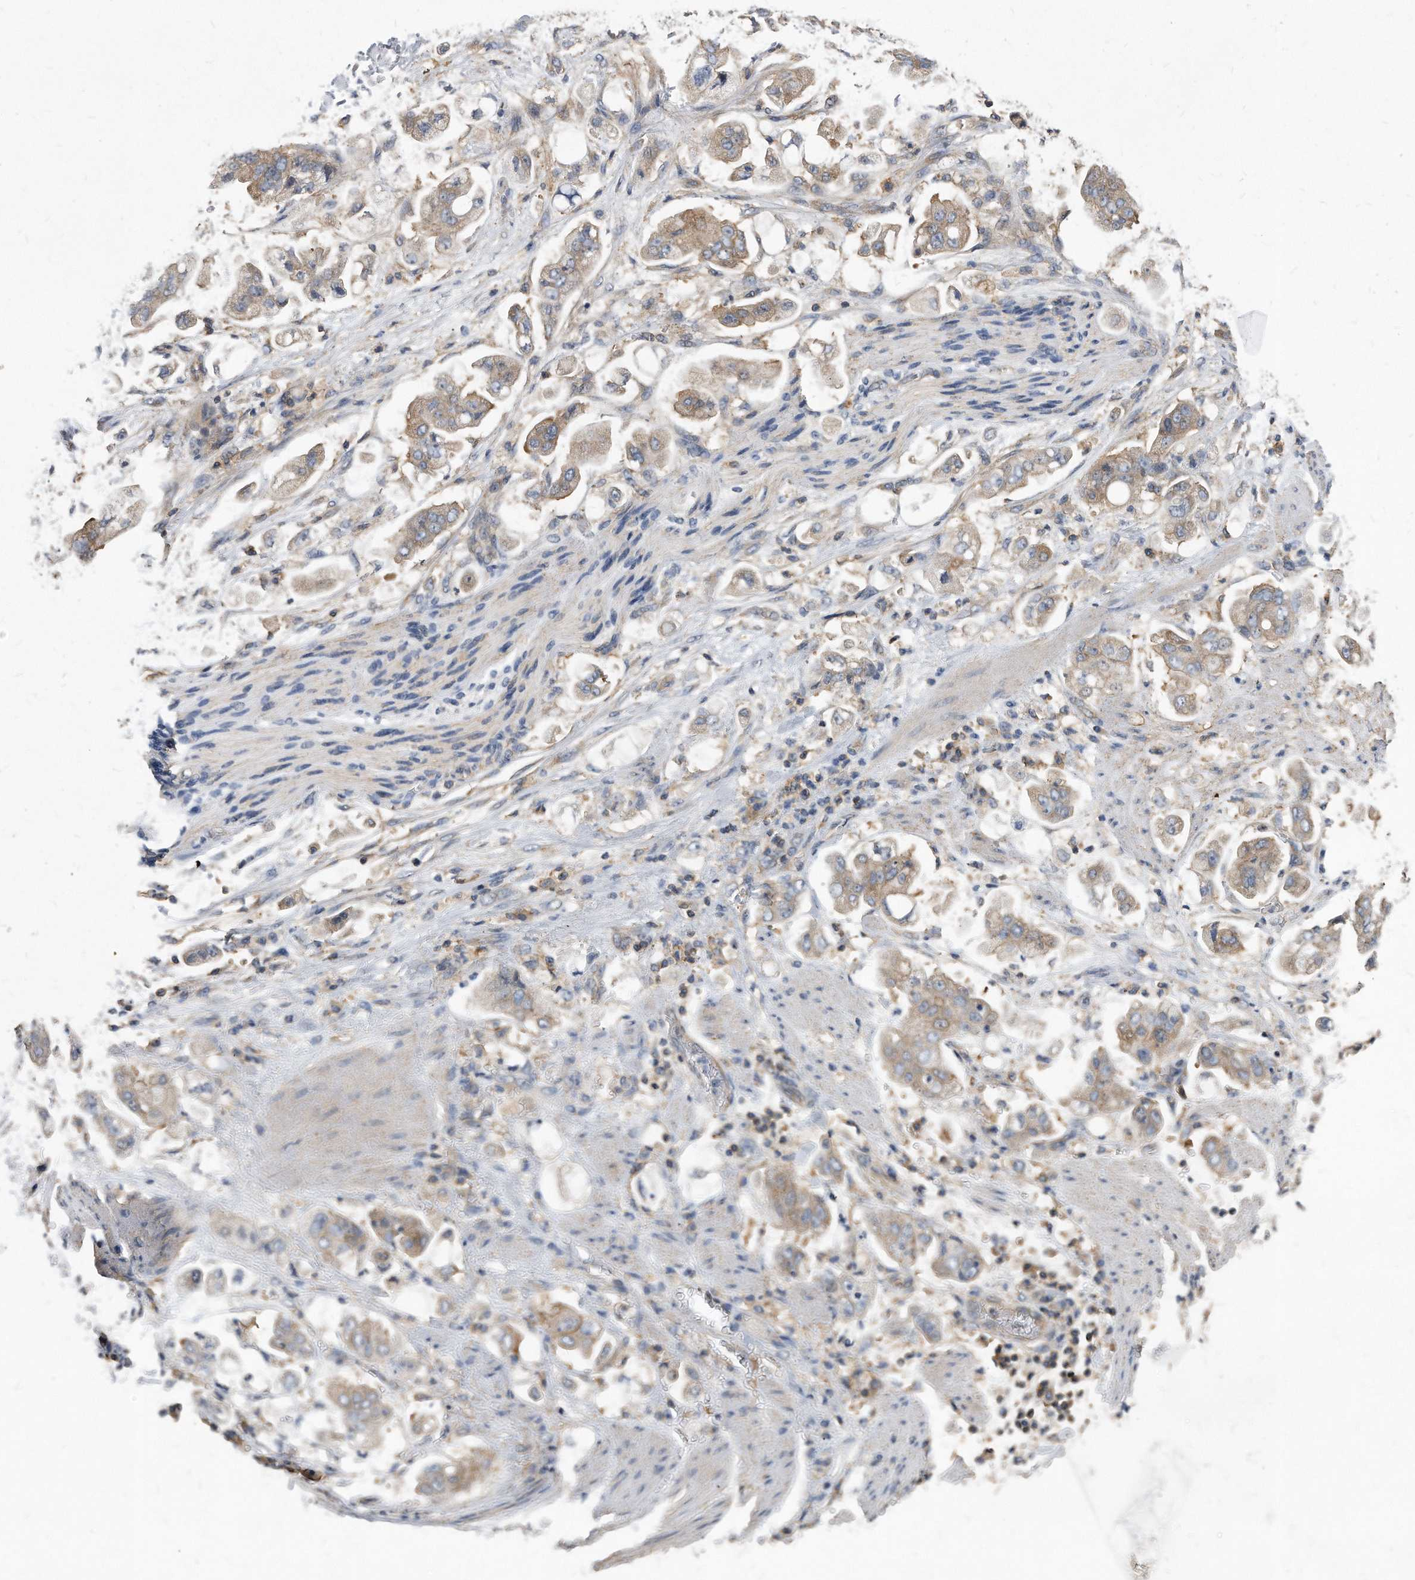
{"staining": {"intensity": "weak", "quantity": ">75%", "location": "cytoplasmic/membranous"}, "tissue": "stomach cancer", "cell_type": "Tumor cells", "image_type": "cancer", "snomed": [{"axis": "morphology", "description": "Adenocarcinoma, NOS"}, {"axis": "topography", "description": "Stomach"}], "caption": "Stomach cancer stained for a protein exhibits weak cytoplasmic/membranous positivity in tumor cells.", "gene": "ATG5", "patient": {"sex": "male", "age": 62}}